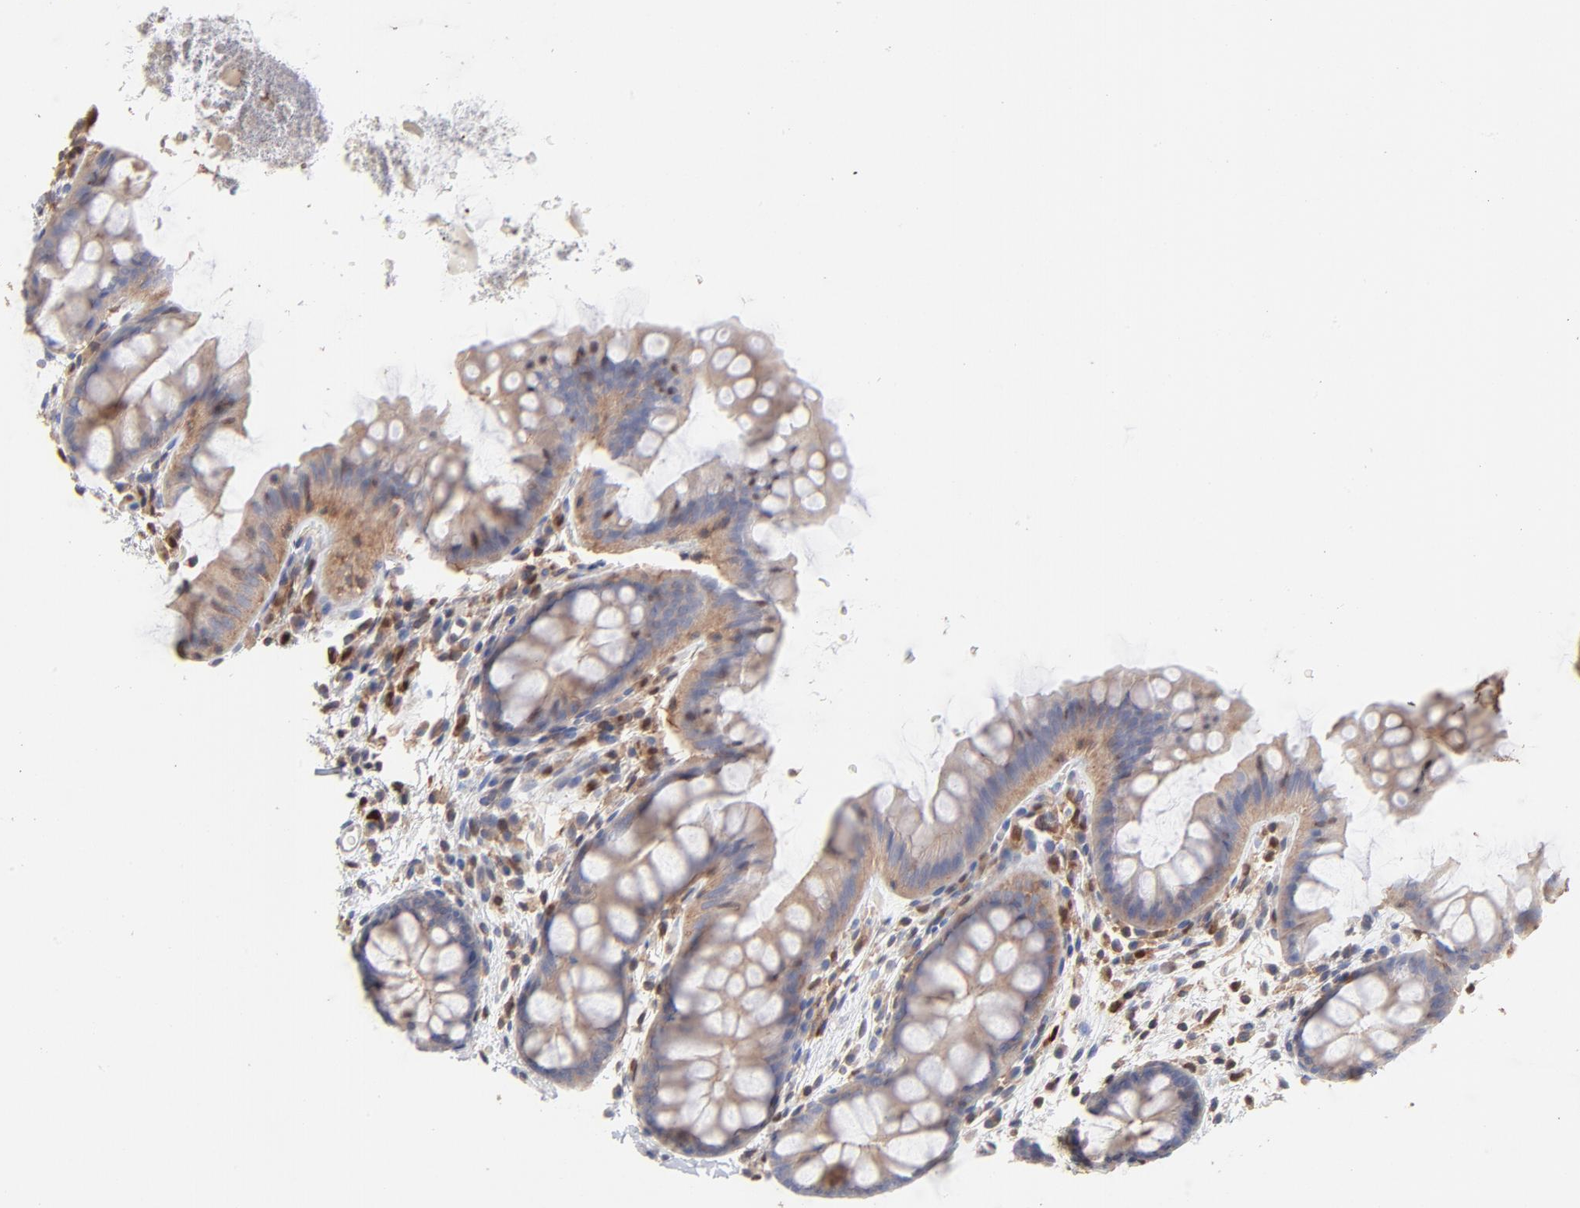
{"staining": {"intensity": "weak", "quantity": "25%-75%", "location": "cytoplasmic/membranous"}, "tissue": "colon", "cell_type": "Endothelial cells", "image_type": "normal", "snomed": [{"axis": "morphology", "description": "Normal tissue, NOS"}, {"axis": "topography", "description": "Smooth muscle"}, {"axis": "topography", "description": "Colon"}], "caption": "Immunohistochemistry micrograph of unremarkable colon stained for a protein (brown), which exhibits low levels of weak cytoplasmic/membranous expression in about 25%-75% of endothelial cells.", "gene": "ARHGEF6", "patient": {"sex": "male", "age": 67}}